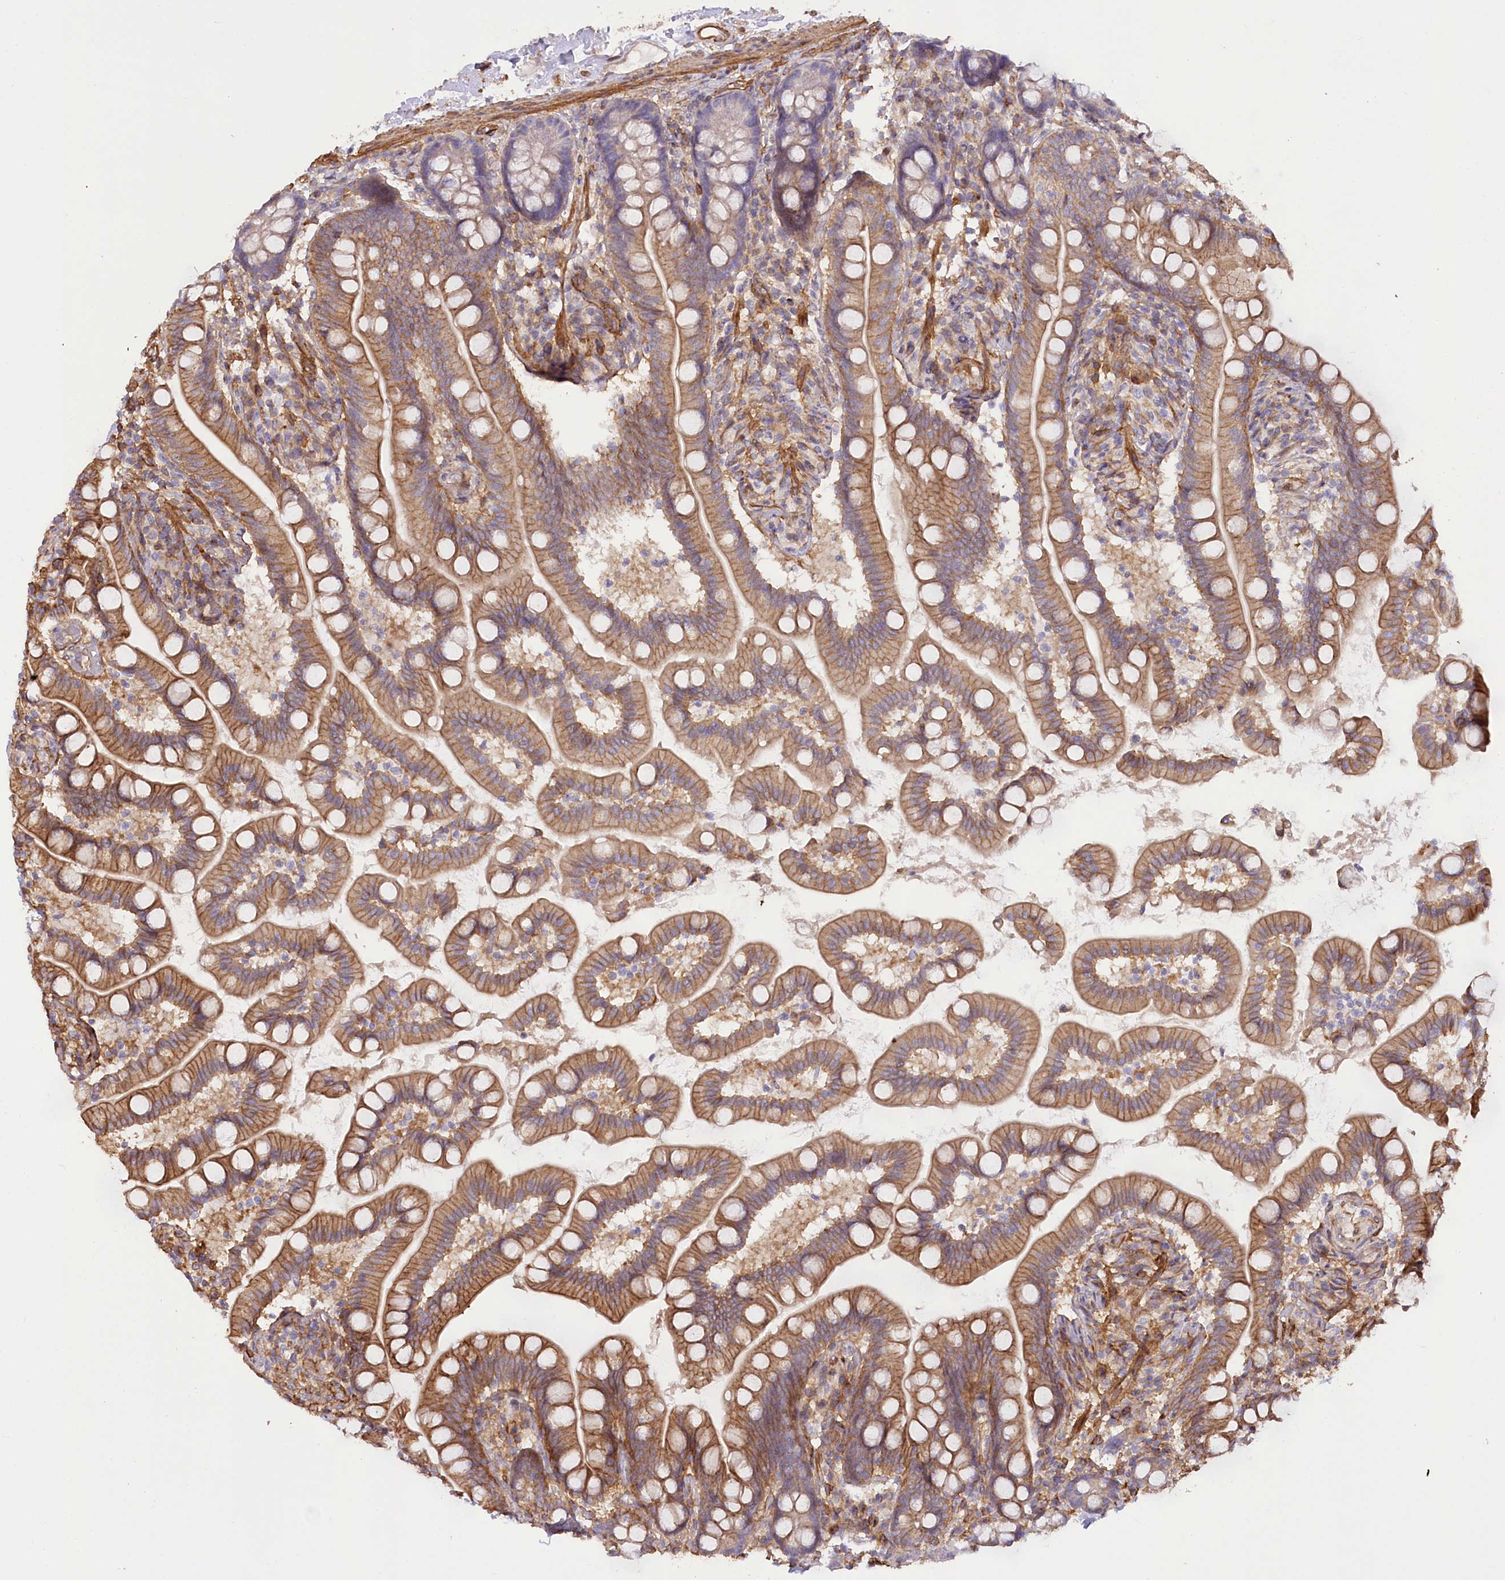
{"staining": {"intensity": "moderate", "quantity": ">75%", "location": "cytoplasmic/membranous"}, "tissue": "small intestine", "cell_type": "Glandular cells", "image_type": "normal", "snomed": [{"axis": "morphology", "description": "Normal tissue, NOS"}, {"axis": "topography", "description": "Small intestine"}], "caption": "Small intestine stained for a protein (brown) shows moderate cytoplasmic/membranous positive expression in about >75% of glandular cells.", "gene": "SYNPO2", "patient": {"sex": "female", "age": 64}}